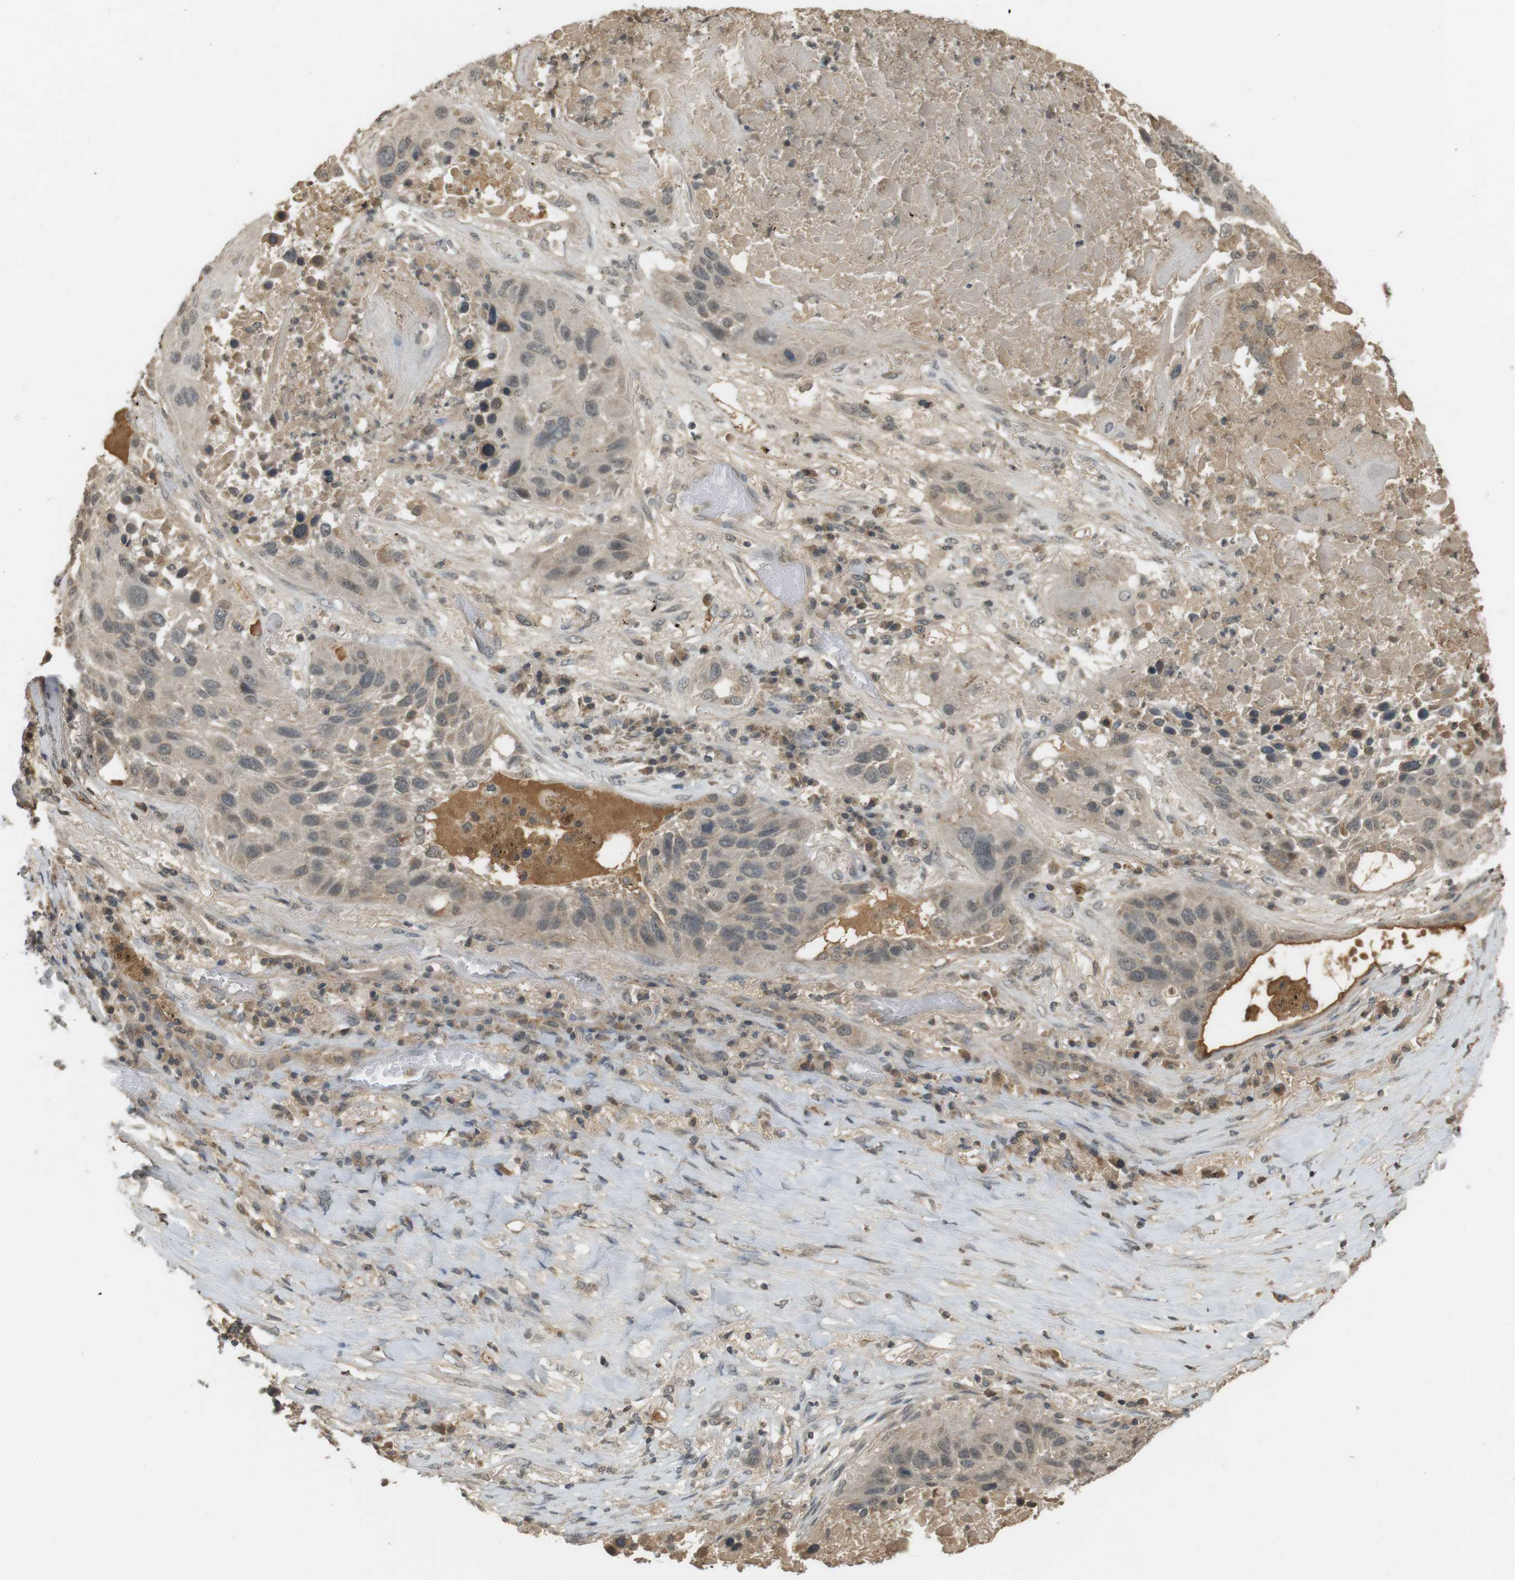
{"staining": {"intensity": "weak", "quantity": "<25%", "location": "cytoplasmic/membranous"}, "tissue": "lung cancer", "cell_type": "Tumor cells", "image_type": "cancer", "snomed": [{"axis": "morphology", "description": "Squamous cell carcinoma, NOS"}, {"axis": "topography", "description": "Lung"}], "caption": "This is an IHC histopathology image of human squamous cell carcinoma (lung). There is no staining in tumor cells.", "gene": "SRR", "patient": {"sex": "male", "age": 57}}